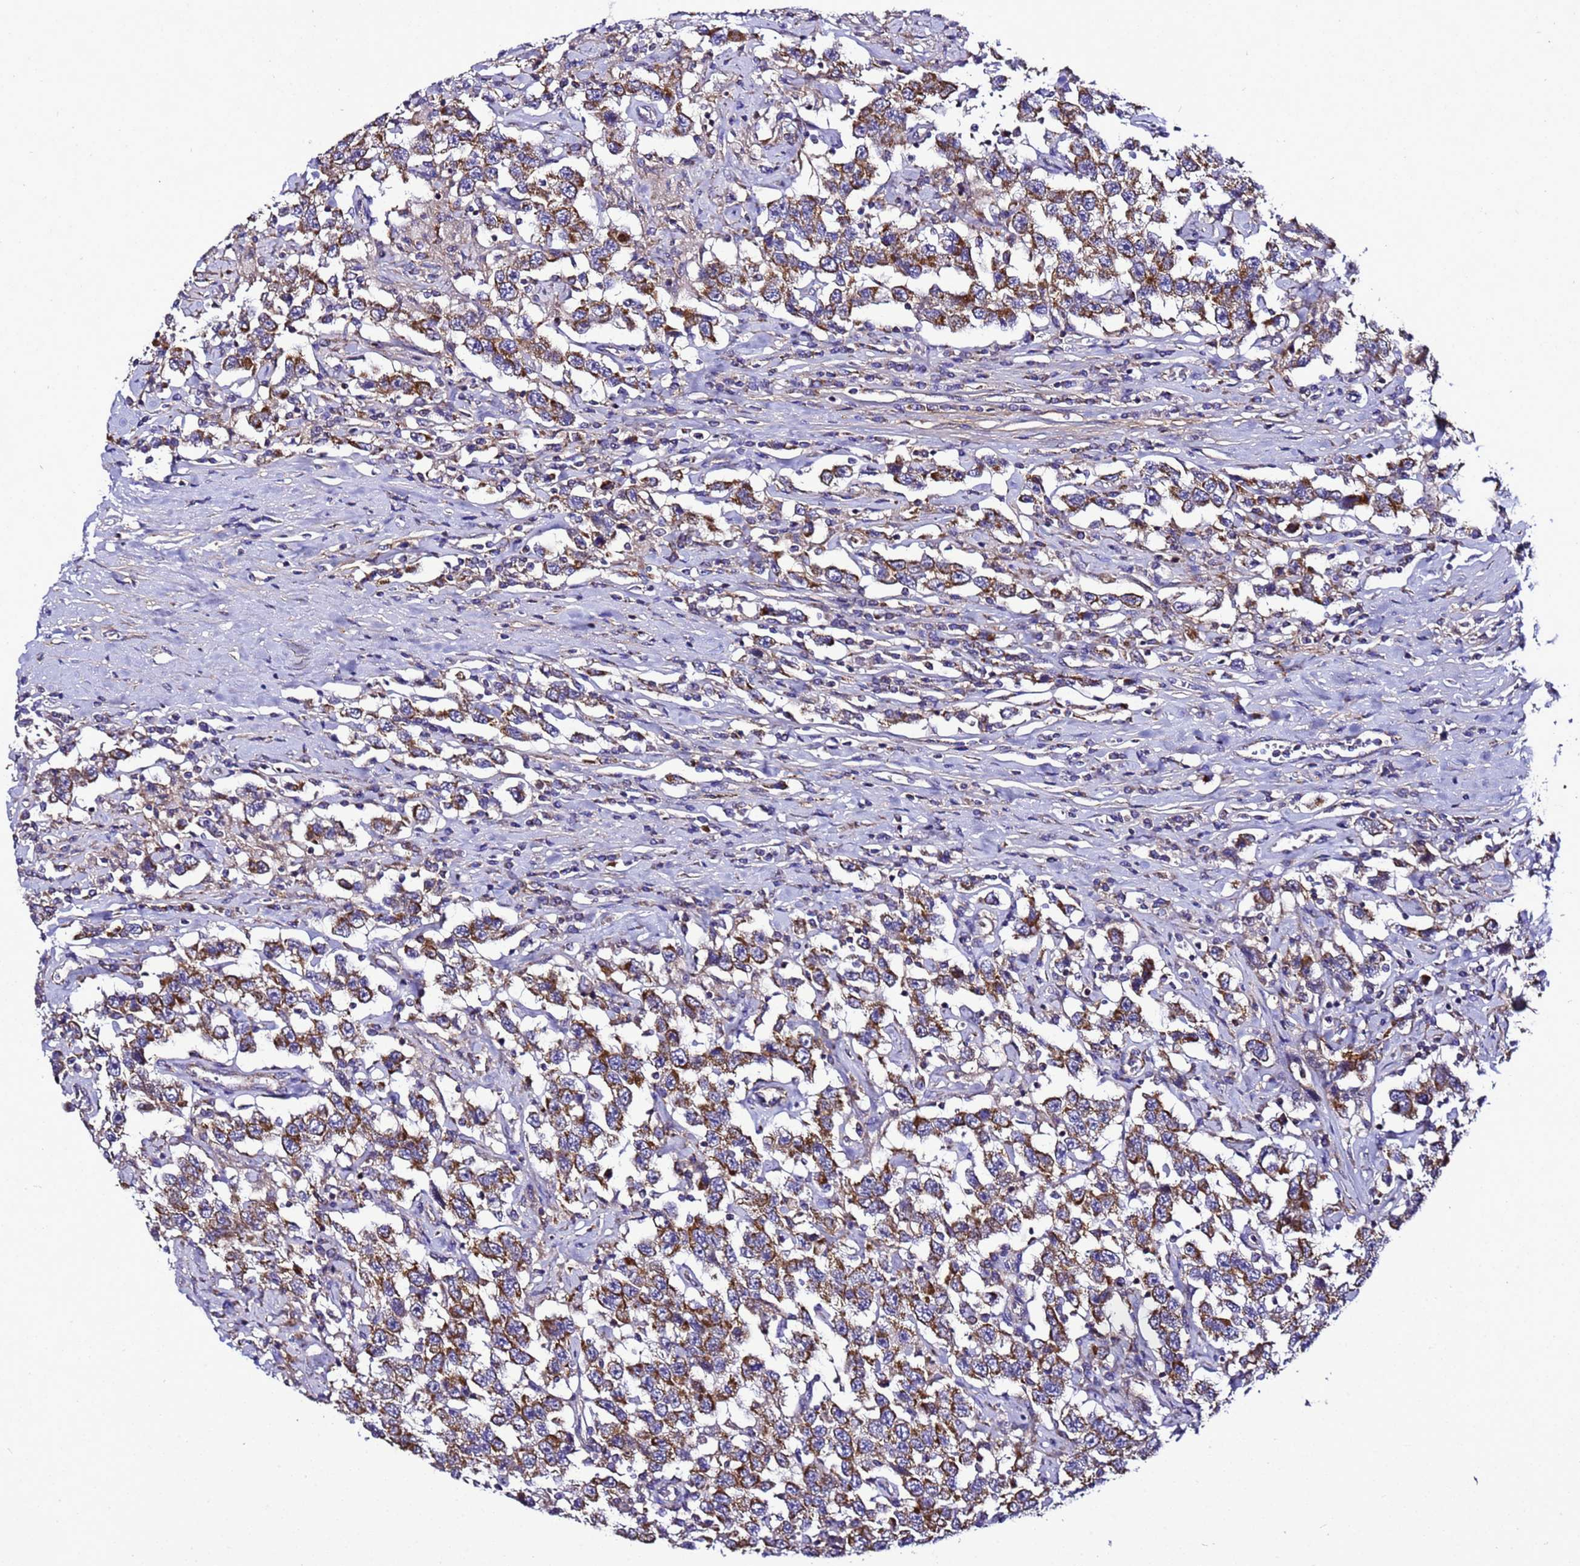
{"staining": {"intensity": "moderate", "quantity": ">75%", "location": "cytoplasmic/membranous"}, "tissue": "testis cancer", "cell_type": "Tumor cells", "image_type": "cancer", "snomed": [{"axis": "morphology", "description": "Seminoma, NOS"}, {"axis": "topography", "description": "Testis"}], "caption": "The image exhibits staining of testis seminoma, revealing moderate cytoplasmic/membranous protein staining (brown color) within tumor cells. (DAB (3,3'-diaminobenzidine) = brown stain, brightfield microscopy at high magnification).", "gene": "HIGD2A", "patient": {"sex": "male", "age": 41}}